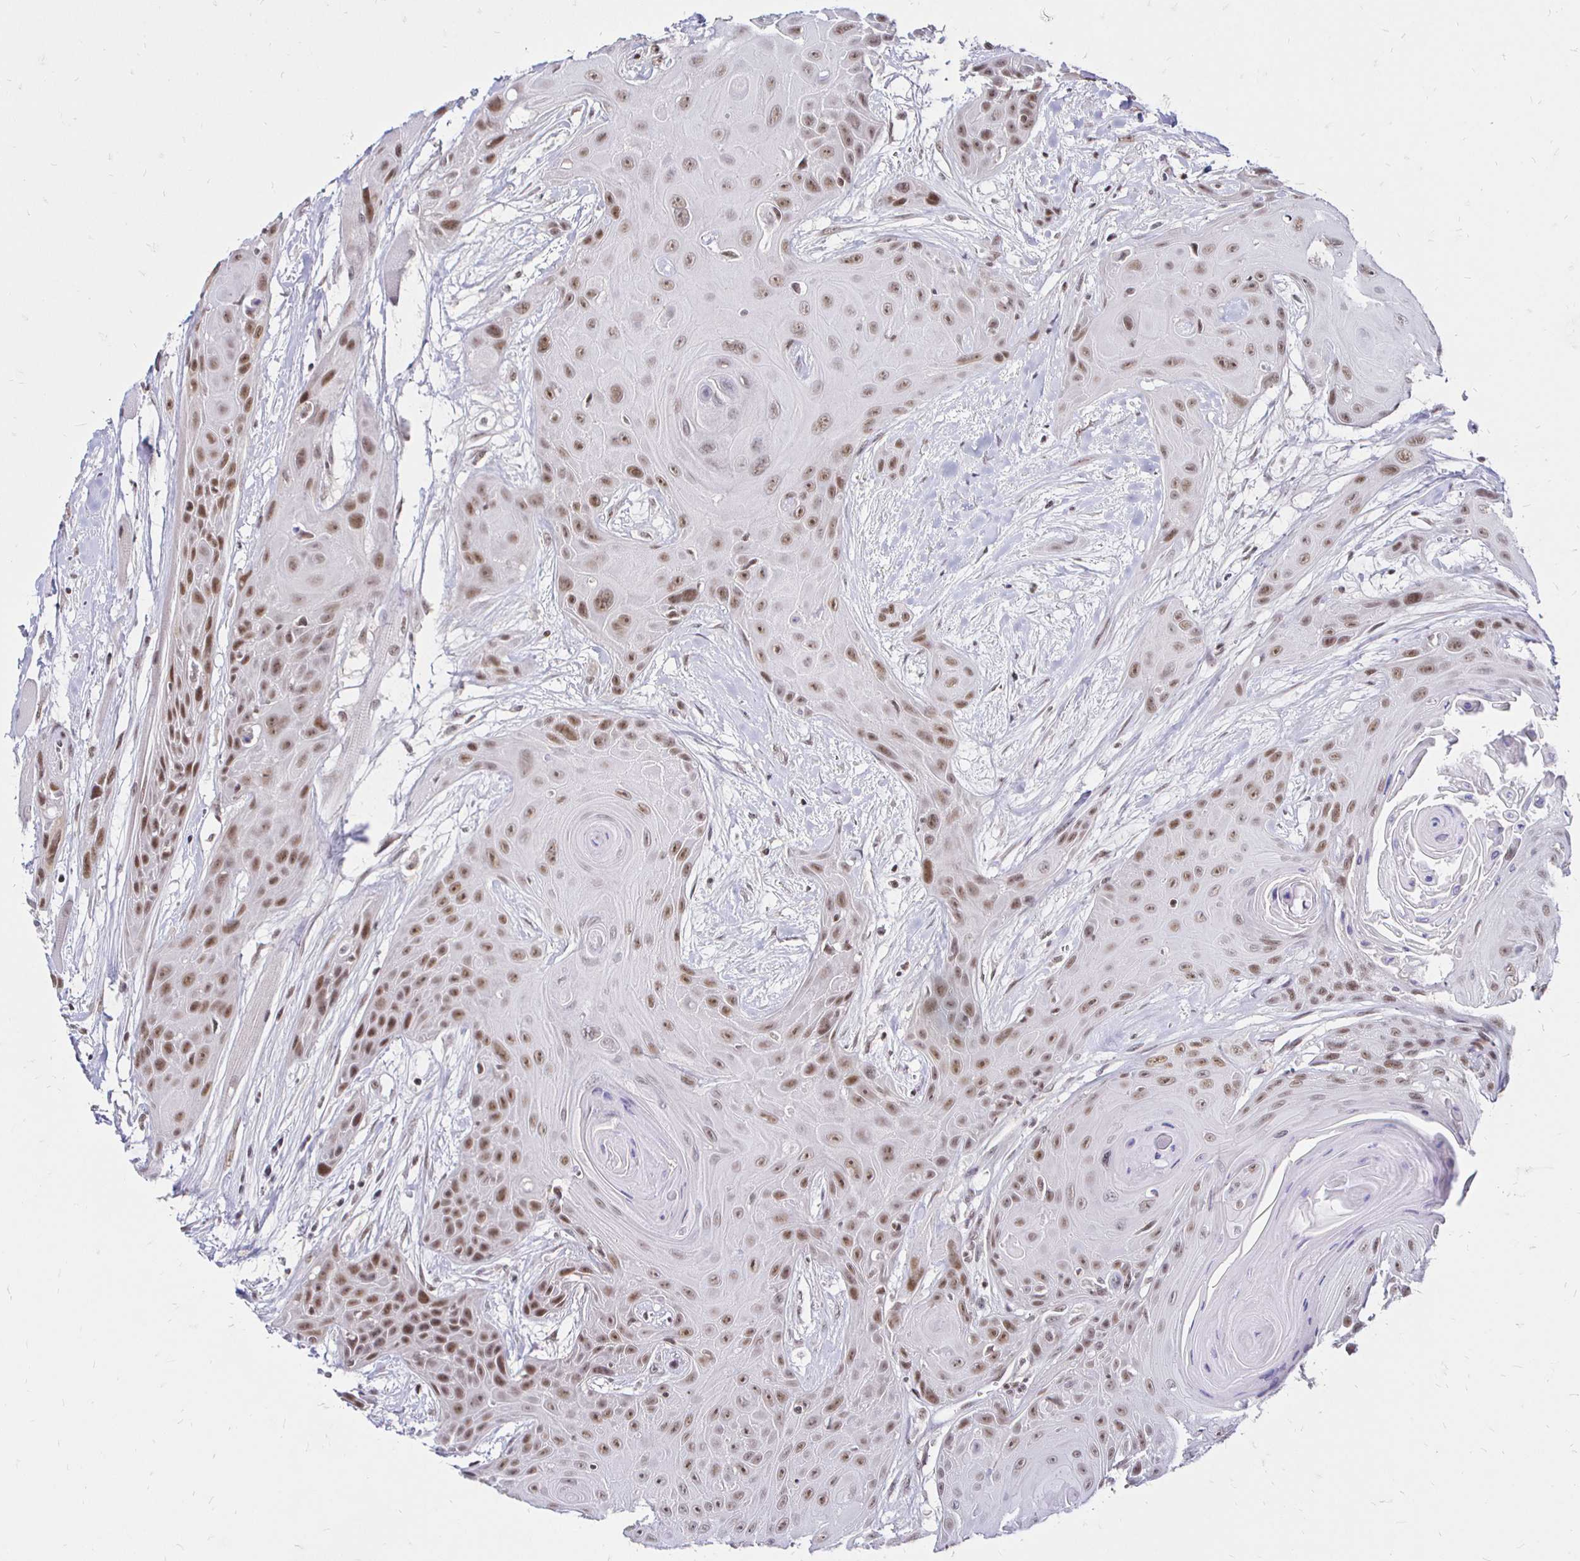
{"staining": {"intensity": "moderate", "quantity": ">75%", "location": "nuclear"}, "tissue": "head and neck cancer", "cell_type": "Tumor cells", "image_type": "cancer", "snomed": [{"axis": "morphology", "description": "Squamous cell carcinoma, NOS"}, {"axis": "topography", "description": "Head-Neck"}], "caption": "Moderate nuclear staining is seen in approximately >75% of tumor cells in head and neck cancer.", "gene": "SIN3A", "patient": {"sex": "female", "age": 73}}